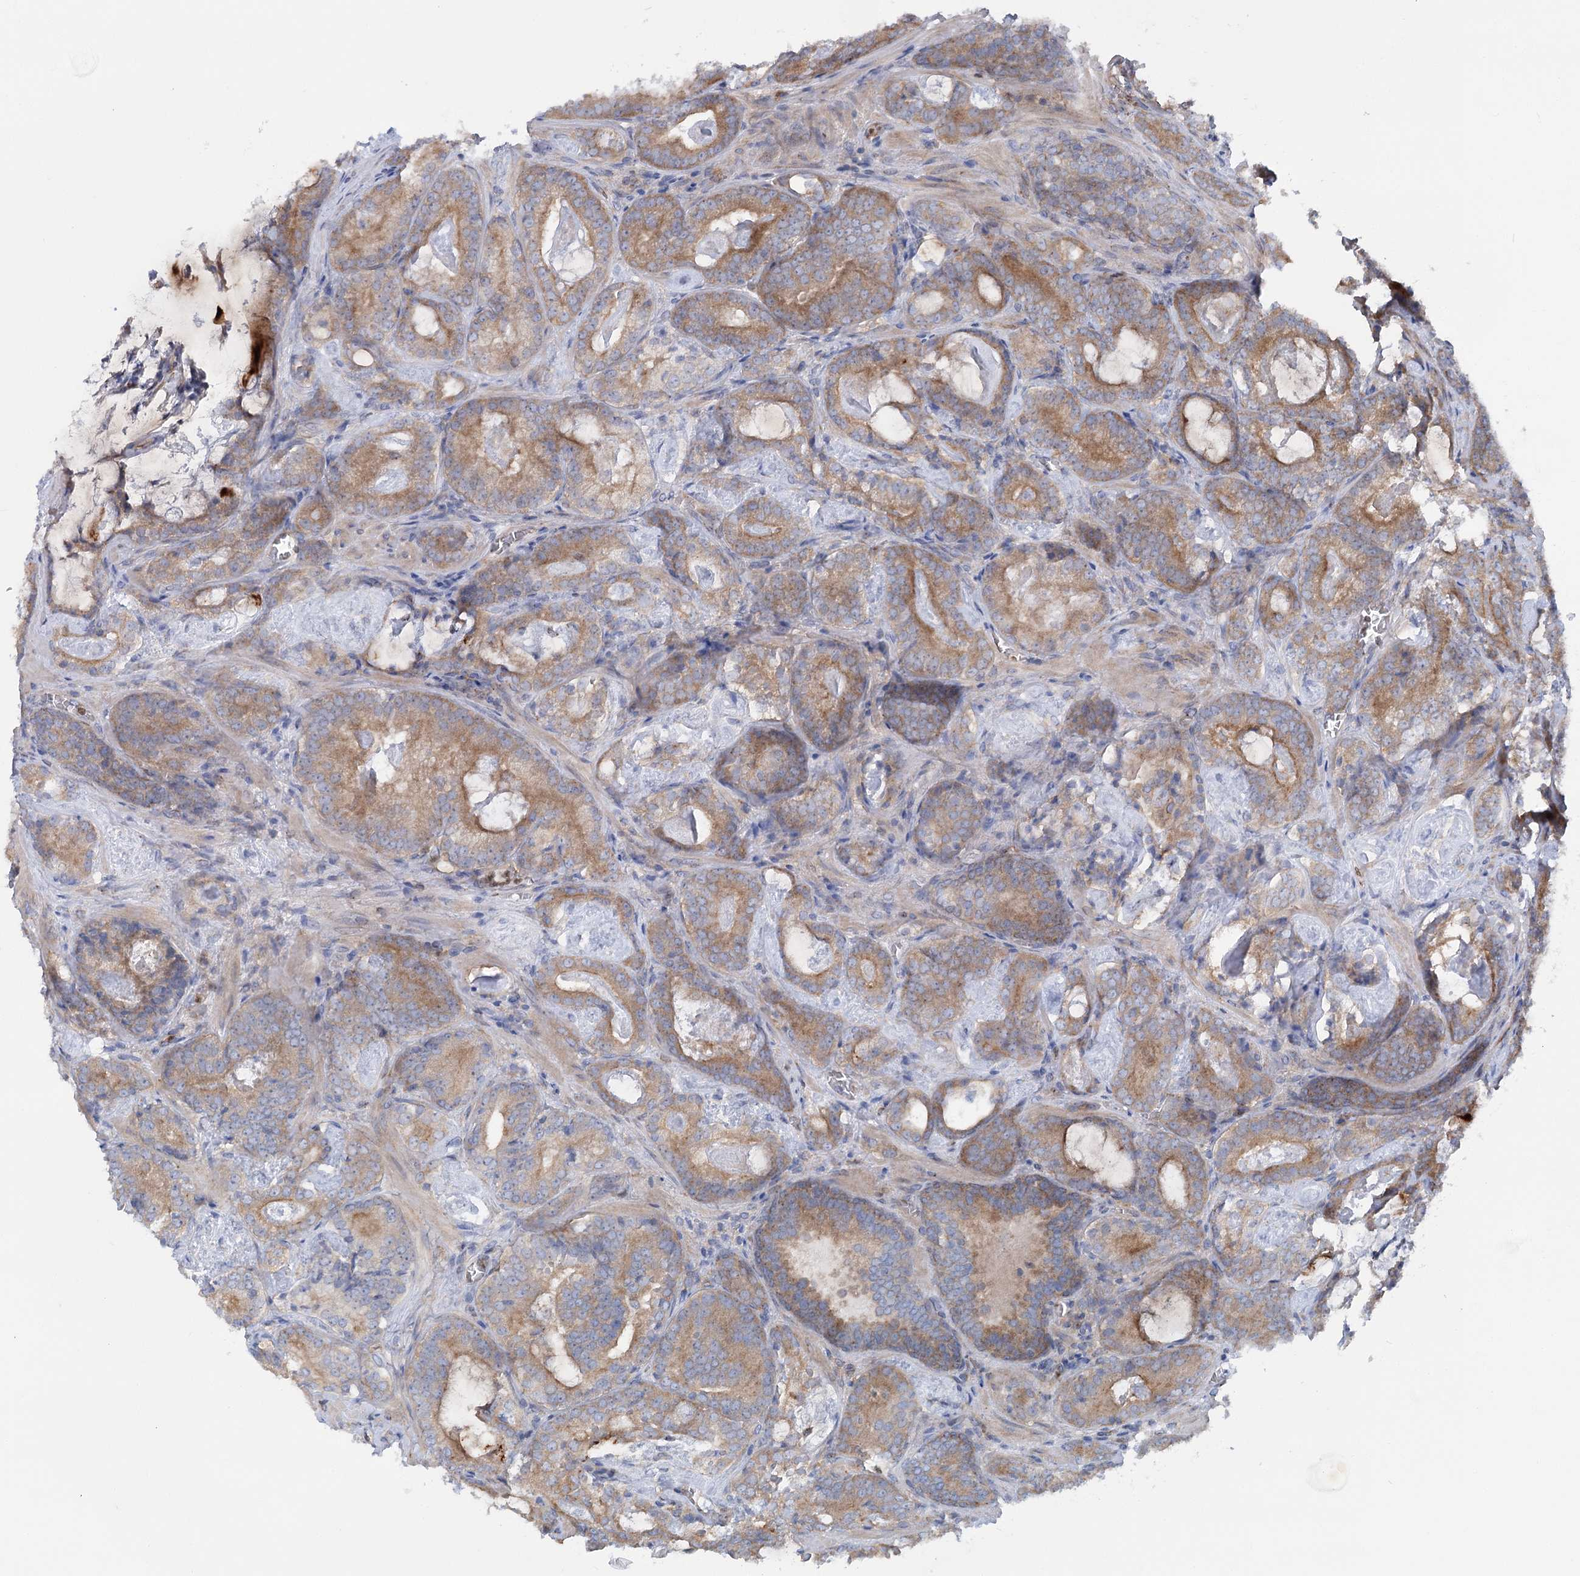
{"staining": {"intensity": "moderate", "quantity": ">75%", "location": "cytoplasmic/membranous"}, "tissue": "prostate cancer", "cell_type": "Tumor cells", "image_type": "cancer", "snomed": [{"axis": "morphology", "description": "Adenocarcinoma, Low grade"}, {"axis": "topography", "description": "Prostate"}], "caption": "Immunohistochemistry of low-grade adenocarcinoma (prostate) displays medium levels of moderate cytoplasmic/membranous positivity in approximately >75% of tumor cells. The staining was performed using DAB (3,3'-diaminobenzidine) to visualize the protein expression in brown, while the nuclei were stained in blue with hematoxylin (Magnification: 20x).", "gene": "SCN11A", "patient": {"sex": "male", "age": 60}}